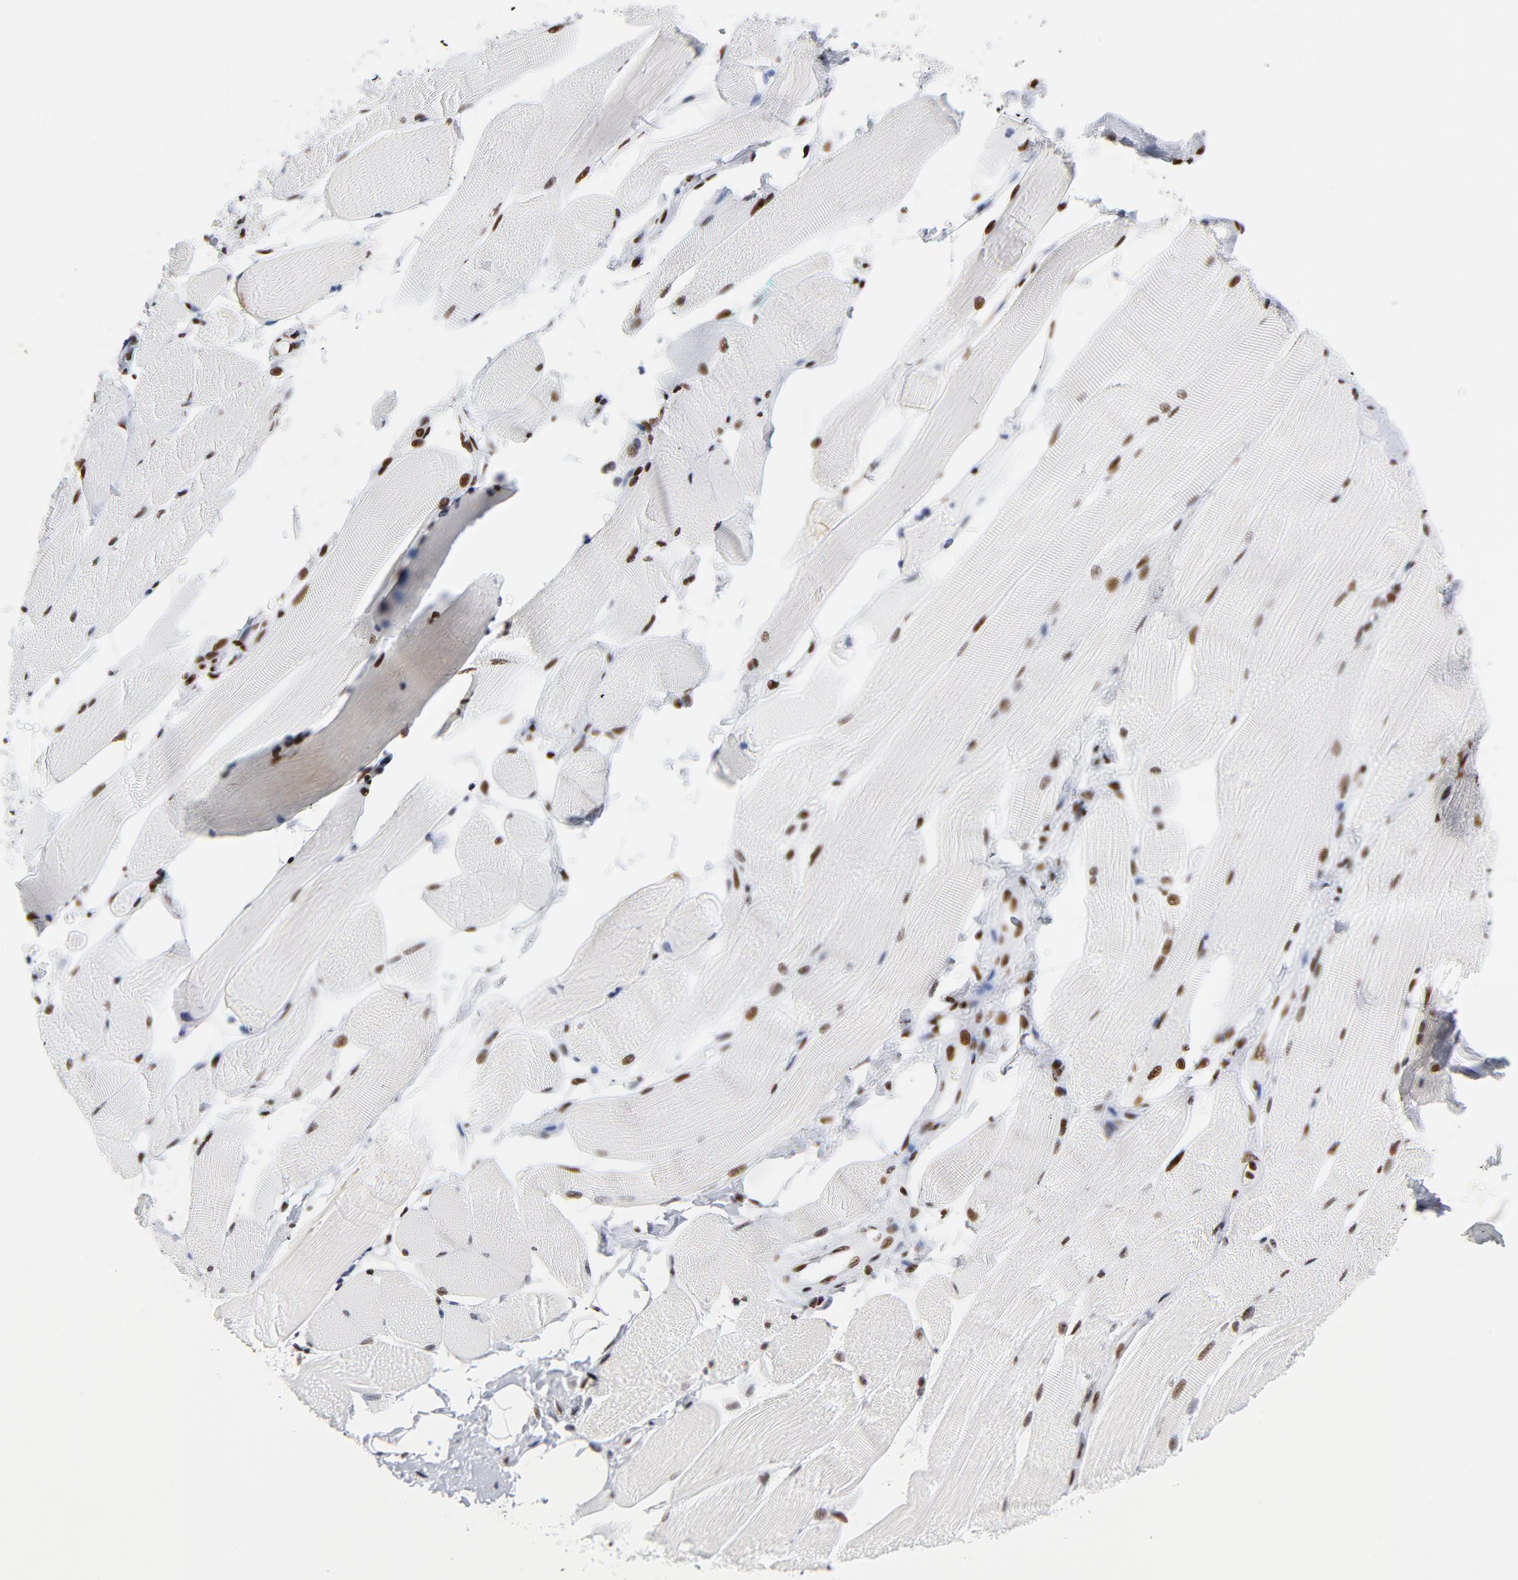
{"staining": {"intensity": "strong", "quantity": ">75%", "location": "nuclear"}, "tissue": "skeletal muscle", "cell_type": "Myocytes", "image_type": "normal", "snomed": [{"axis": "morphology", "description": "Normal tissue, NOS"}, {"axis": "topography", "description": "Skeletal muscle"}, {"axis": "topography", "description": "Peripheral nerve tissue"}], "caption": "IHC (DAB (3,3'-diaminobenzidine)) staining of benign skeletal muscle shows strong nuclear protein positivity in approximately >75% of myocytes. (IHC, brightfield microscopy, high magnification).", "gene": "XRCC5", "patient": {"sex": "female", "age": 84}}